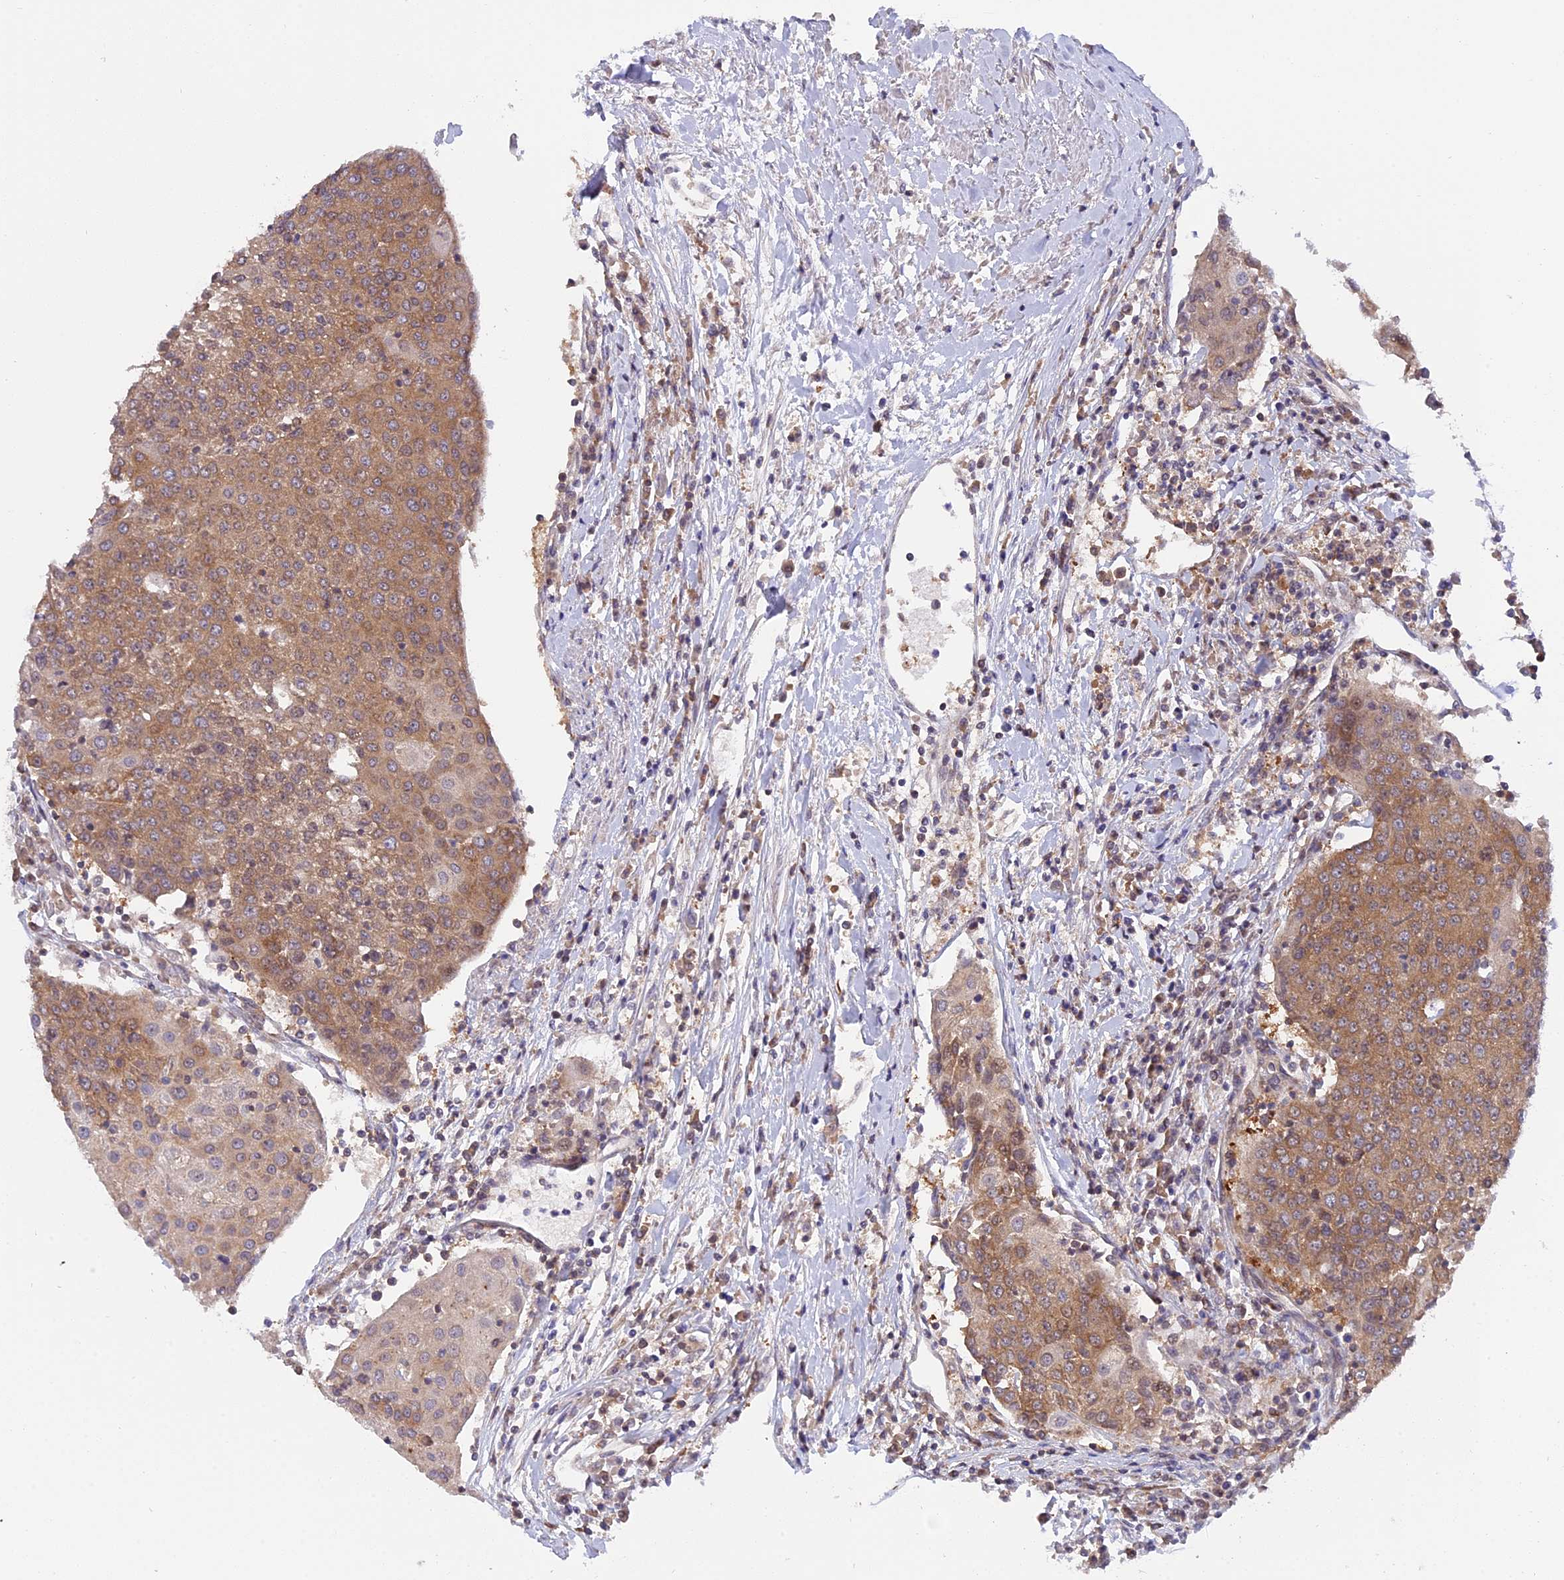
{"staining": {"intensity": "moderate", "quantity": ">75%", "location": "cytoplasmic/membranous"}, "tissue": "urothelial cancer", "cell_type": "Tumor cells", "image_type": "cancer", "snomed": [{"axis": "morphology", "description": "Urothelial carcinoma, High grade"}, {"axis": "topography", "description": "Urinary bladder"}], "caption": "Immunohistochemistry (IHC) photomicrograph of urothelial cancer stained for a protein (brown), which reveals medium levels of moderate cytoplasmic/membranous staining in about >75% of tumor cells.", "gene": "ZNF428", "patient": {"sex": "female", "age": 85}}